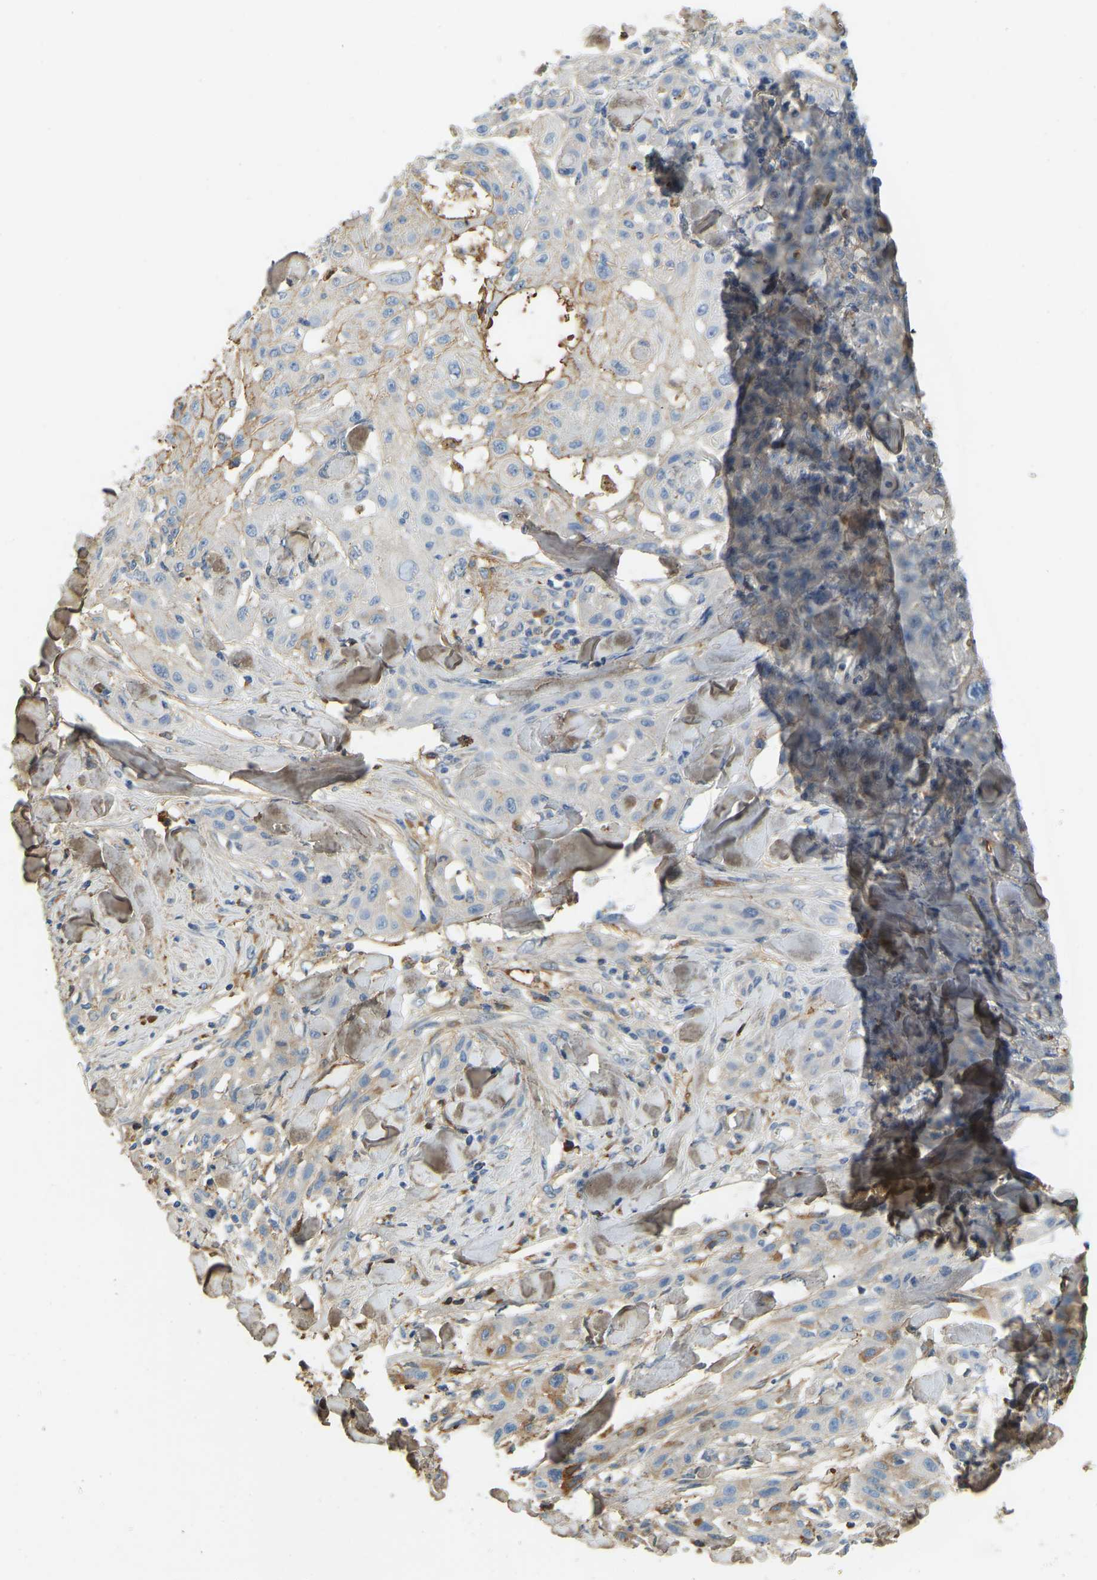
{"staining": {"intensity": "negative", "quantity": "none", "location": "none"}, "tissue": "skin cancer", "cell_type": "Tumor cells", "image_type": "cancer", "snomed": [{"axis": "morphology", "description": "Squamous cell carcinoma, NOS"}, {"axis": "topography", "description": "Skin"}], "caption": "This is an IHC micrograph of human skin cancer (squamous cell carcinoma). There is no staining in tumor cells.", "gene": "THBS4", "patient": {"sex": "male", "age": 24}}